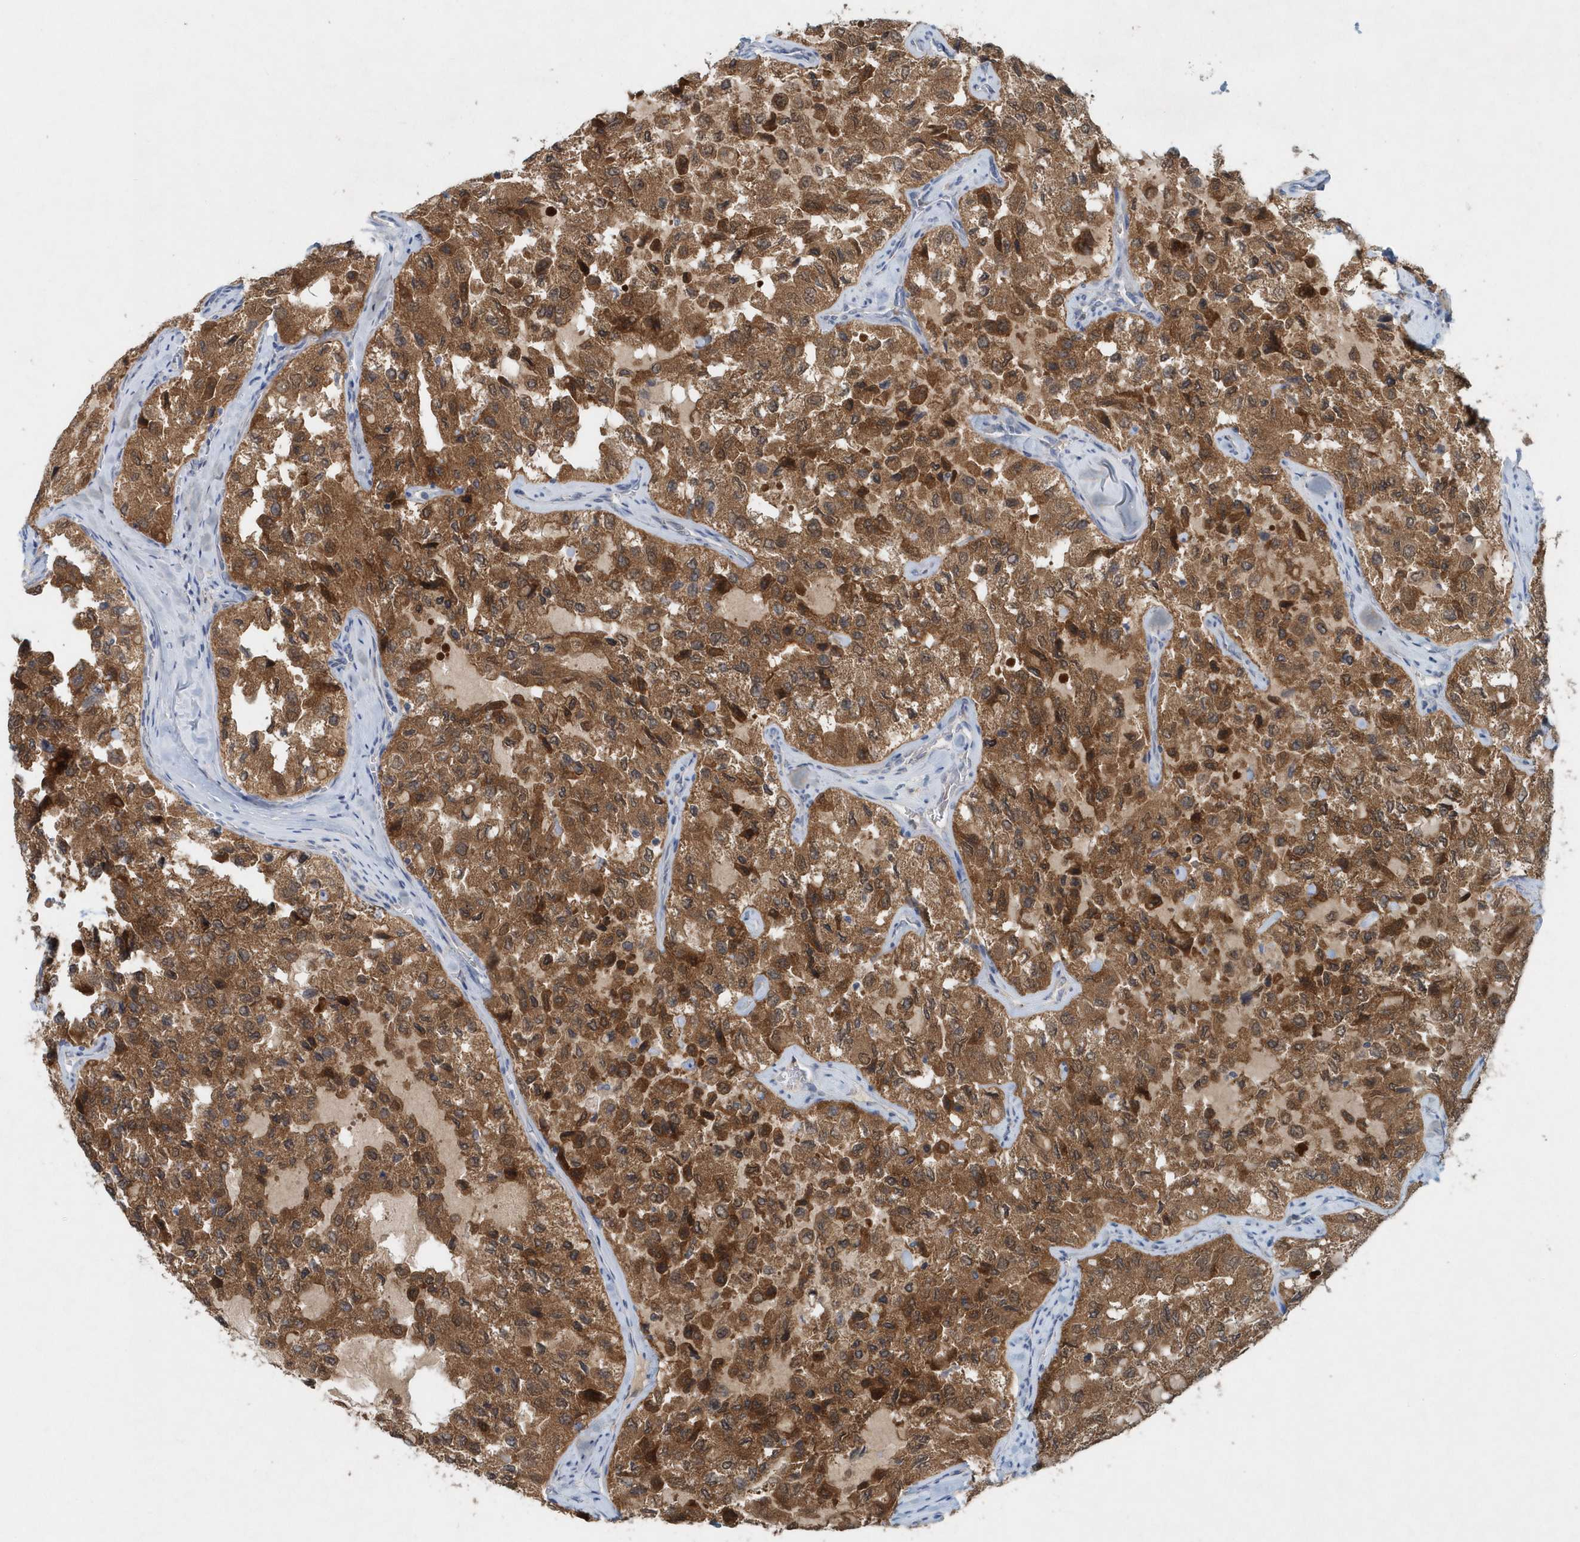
{"staining": {"intensity": "moderate", "quantity": ">75%", "location": "cytoplasmic/membranous"}, "tissue": "thyroid cancer", "cell_type": "Tumor cells", "image_type": "cancer", "snomed": [{"axis": "morphology", "description": "Follicular adenoma carcinoma, NOS"}, {"axis": "topography", "description": "Thyroid gland"}], "caption": "Approximately >75% of tumor cells in thyroid cancer (follicular adenoma carcinoma) exhibit moderate cytoplasmic/membranous protein expression as visualized by brown immunohistochemical staining.", "gene": "PFN2", "patient": {"sex": "male", "age": 75}}